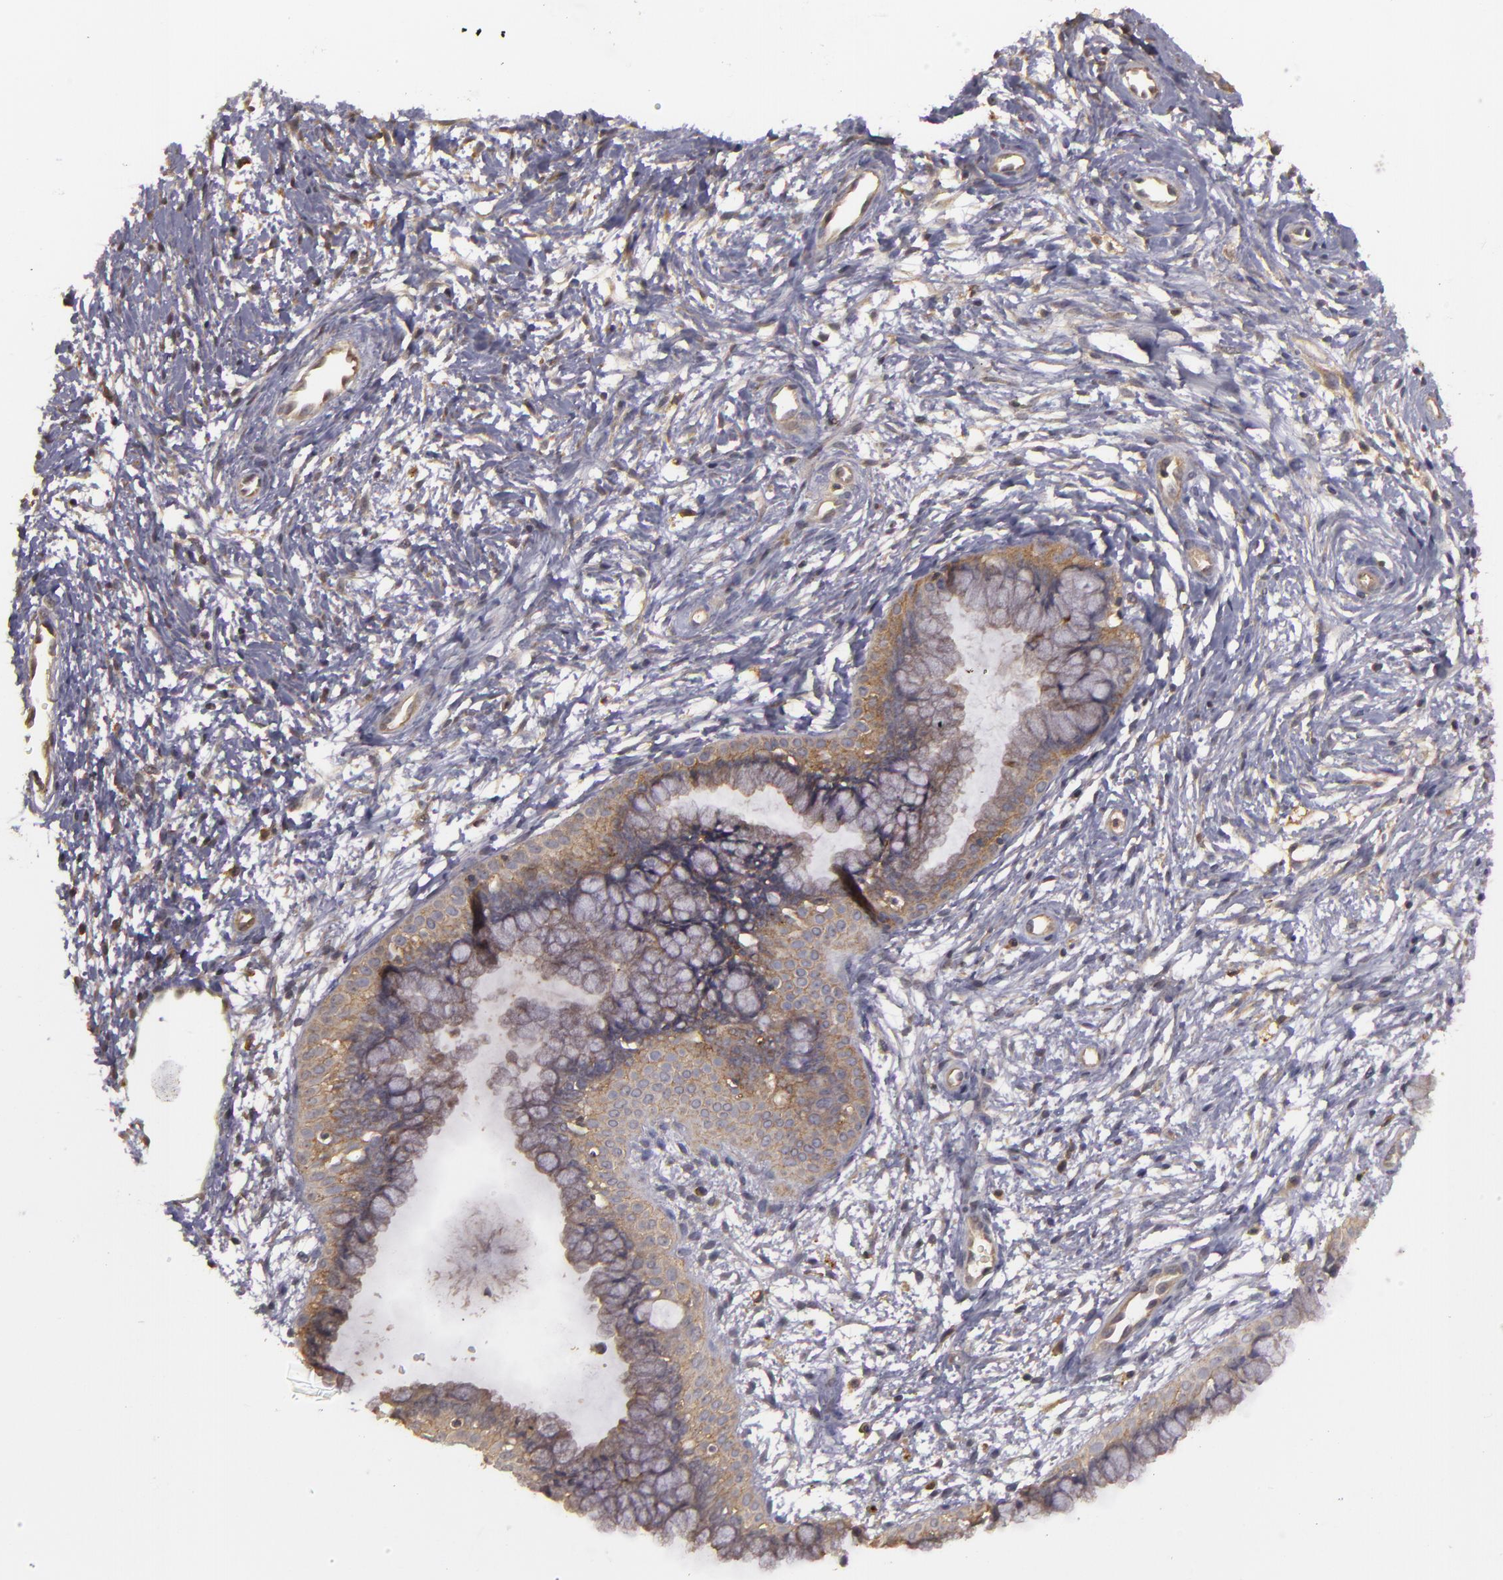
{"staining": {"intensity": "weak", "quantity": ">75%", "location": "cytoplasmic/membranous"}, "tissue": "cervix", "cell_type": "Glandular cells", "image_type": "normal", "snomed": [{"axis": "morphology", "description": "Normal tissue, NOS"}, {"axis": "topography", "description": "Cervix"}], "caption": "Immunohistochemistry of benign human cervix reveals low levels of weak cytoplasmic/membranous expression in about >75% of glandular cells.", "gene": "HRAS", "patient": {"sex": "female", "age": 39}}